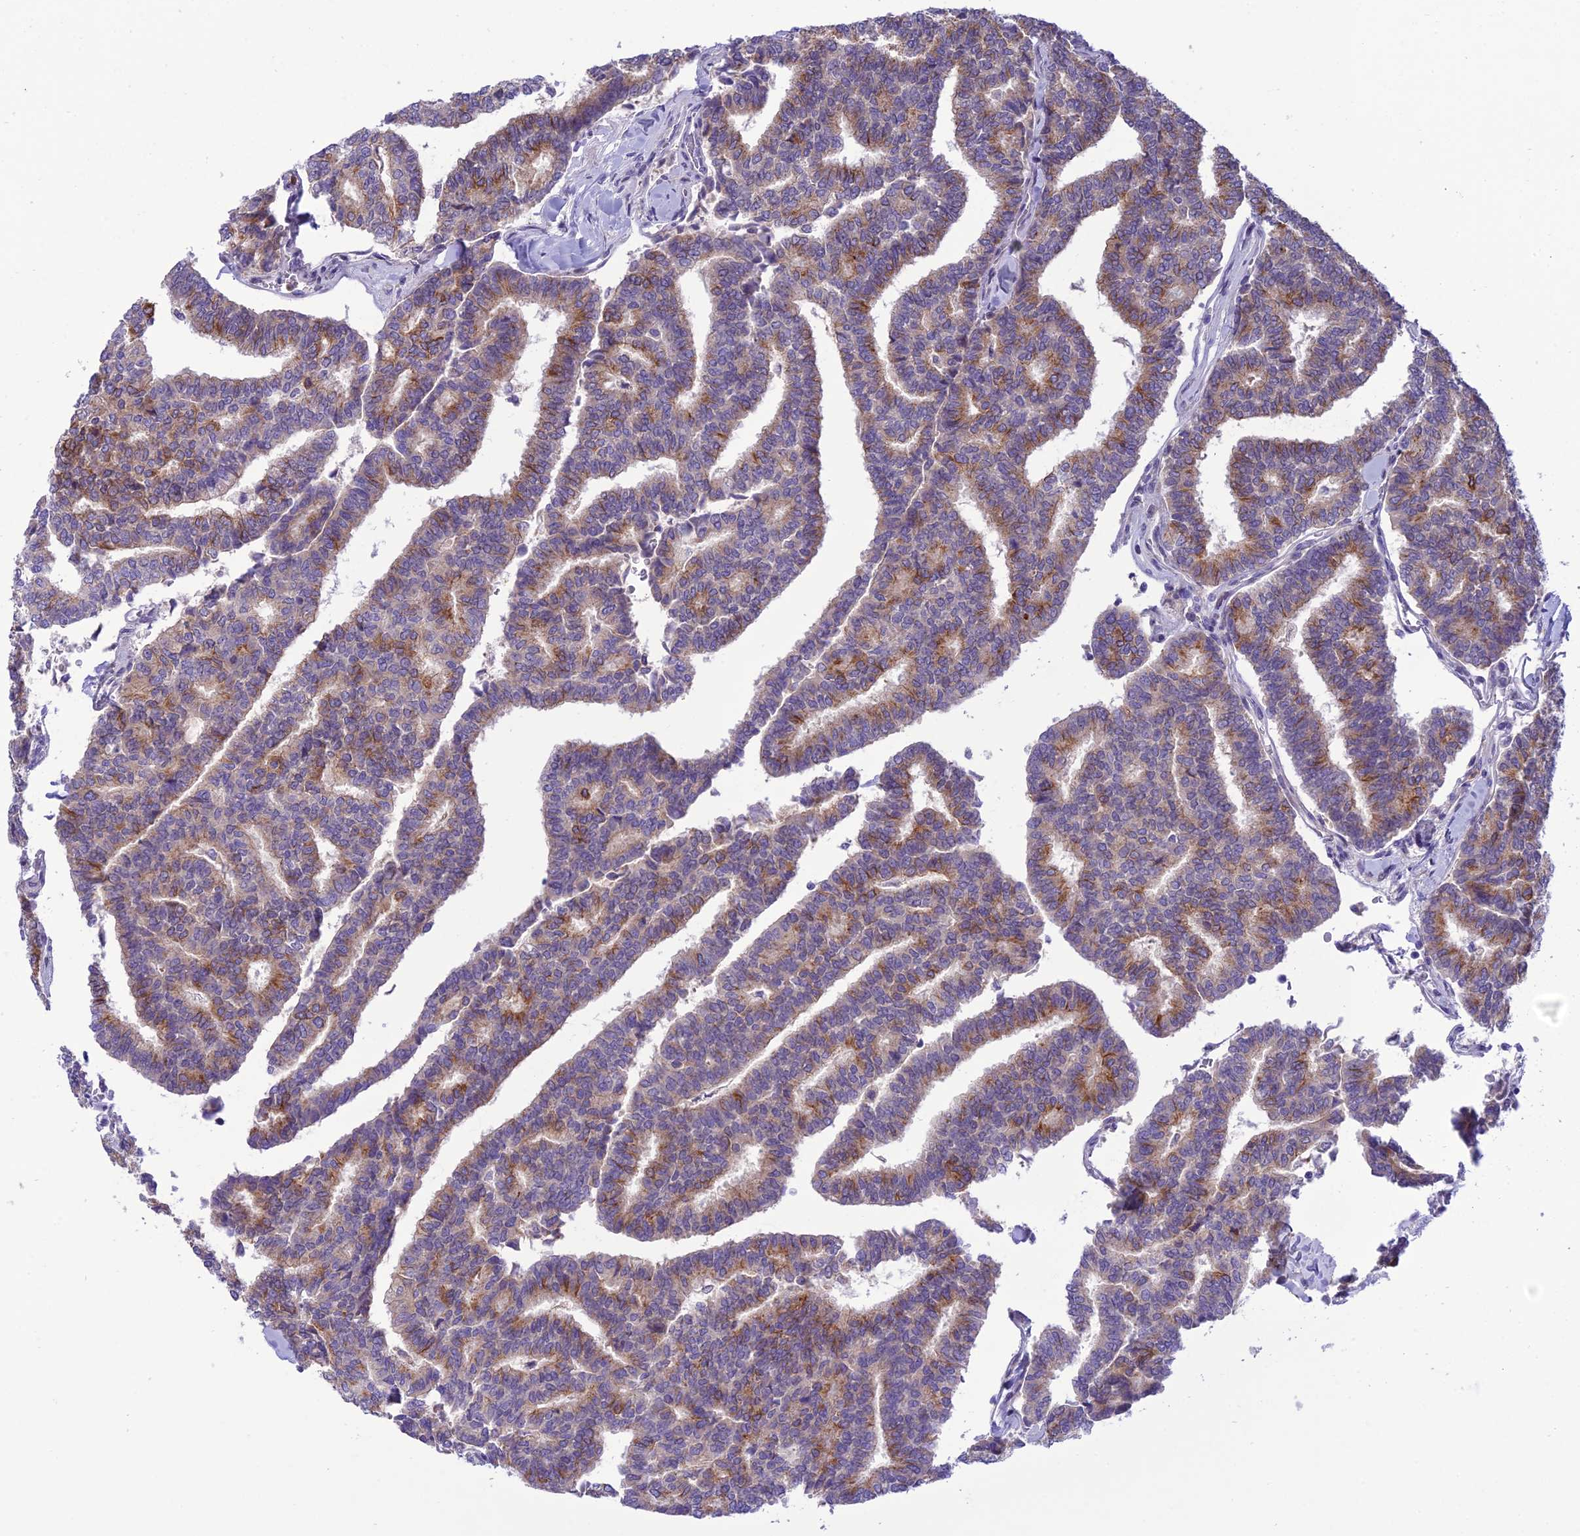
{"staining": {"intensity": "moderate", "quantity": "<25%", "location": "cytoplasmic/membranous"}, "tissue": "thyroid cancer", "cell_type": "Tumor cells", "image_type": "cancer", "snomed": [{"axis": "morphology", "description": "Papillary adenocarcinoma, NOS"}, {"axis": "topography", "description": "Thyroid gland"}], "caption": "Immunohistochemistry (DAB (3,3'-diaminobenzidine)) staining of human thyroid papillary adenocarcinoma displays moderate cytoplasmic/membranous protein staining in about <25% of tumor cells.", "gene": "JMY", "patient": {"sex": "female", "age": 35}}